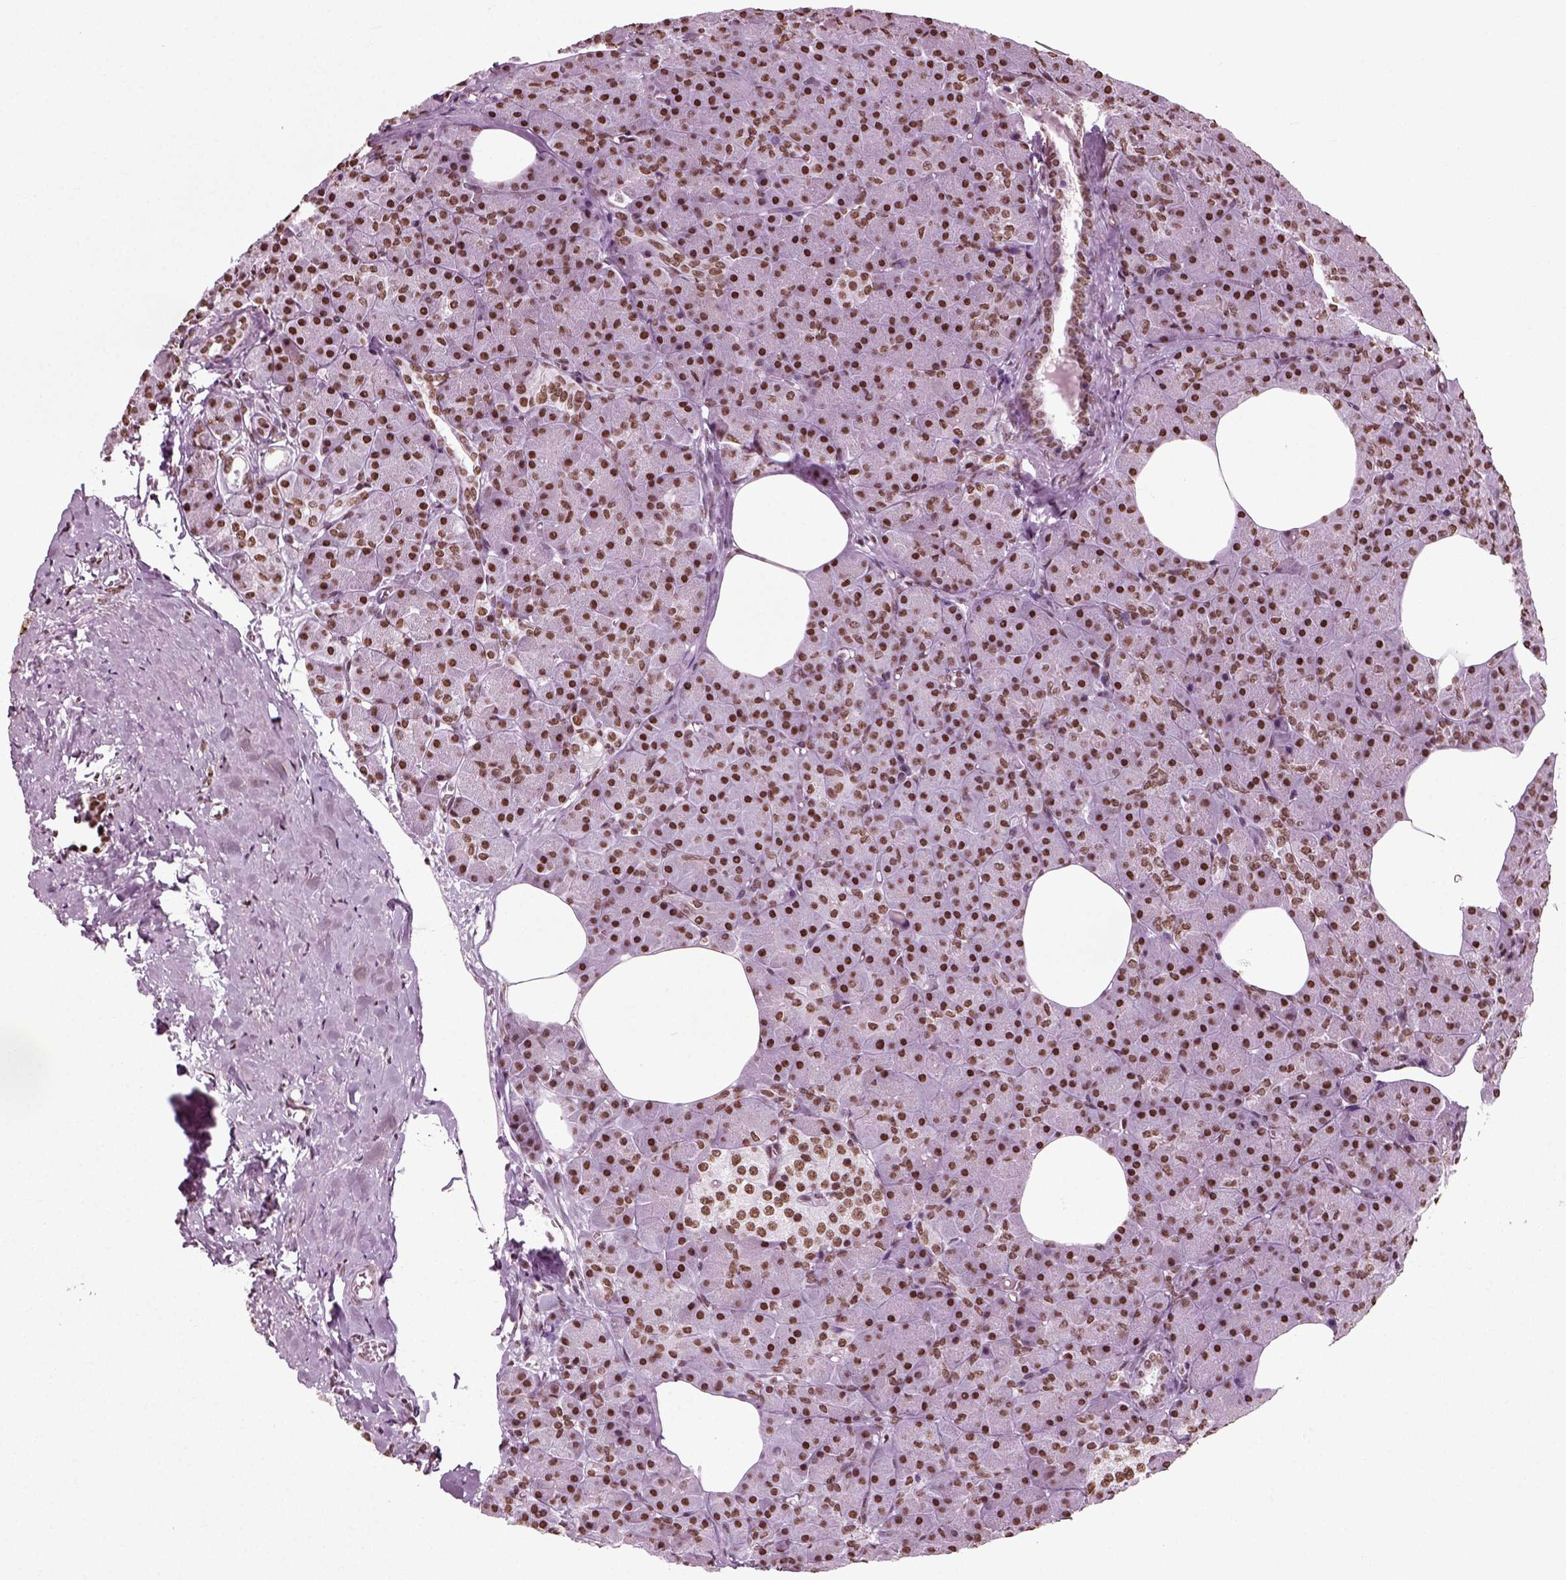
{"staining": {"intensity": "strong", "quantity": ">75%", "location": "nuclear"}, "tissue": "pancreas", "cell_type": "Exocrine glandular cells", "image_type": "normal", "snomed": [{"axis": "morphology", "description": "Normal tissue, NOS"}, {"axis": "topography", "description": "Pancreas"}], "caption": "Immunohistochemical staining of benign human pancreas demonstrates >75% levels of strong nuclear protein expression in about >75% of exocrine glandular cells. (Stains: DAB in brown, nuclei in blue, Microscopy: brightfield microscopy at high magnification).", "gene": "POLR1H", "patient": {"sex": "female", "age": 45}}